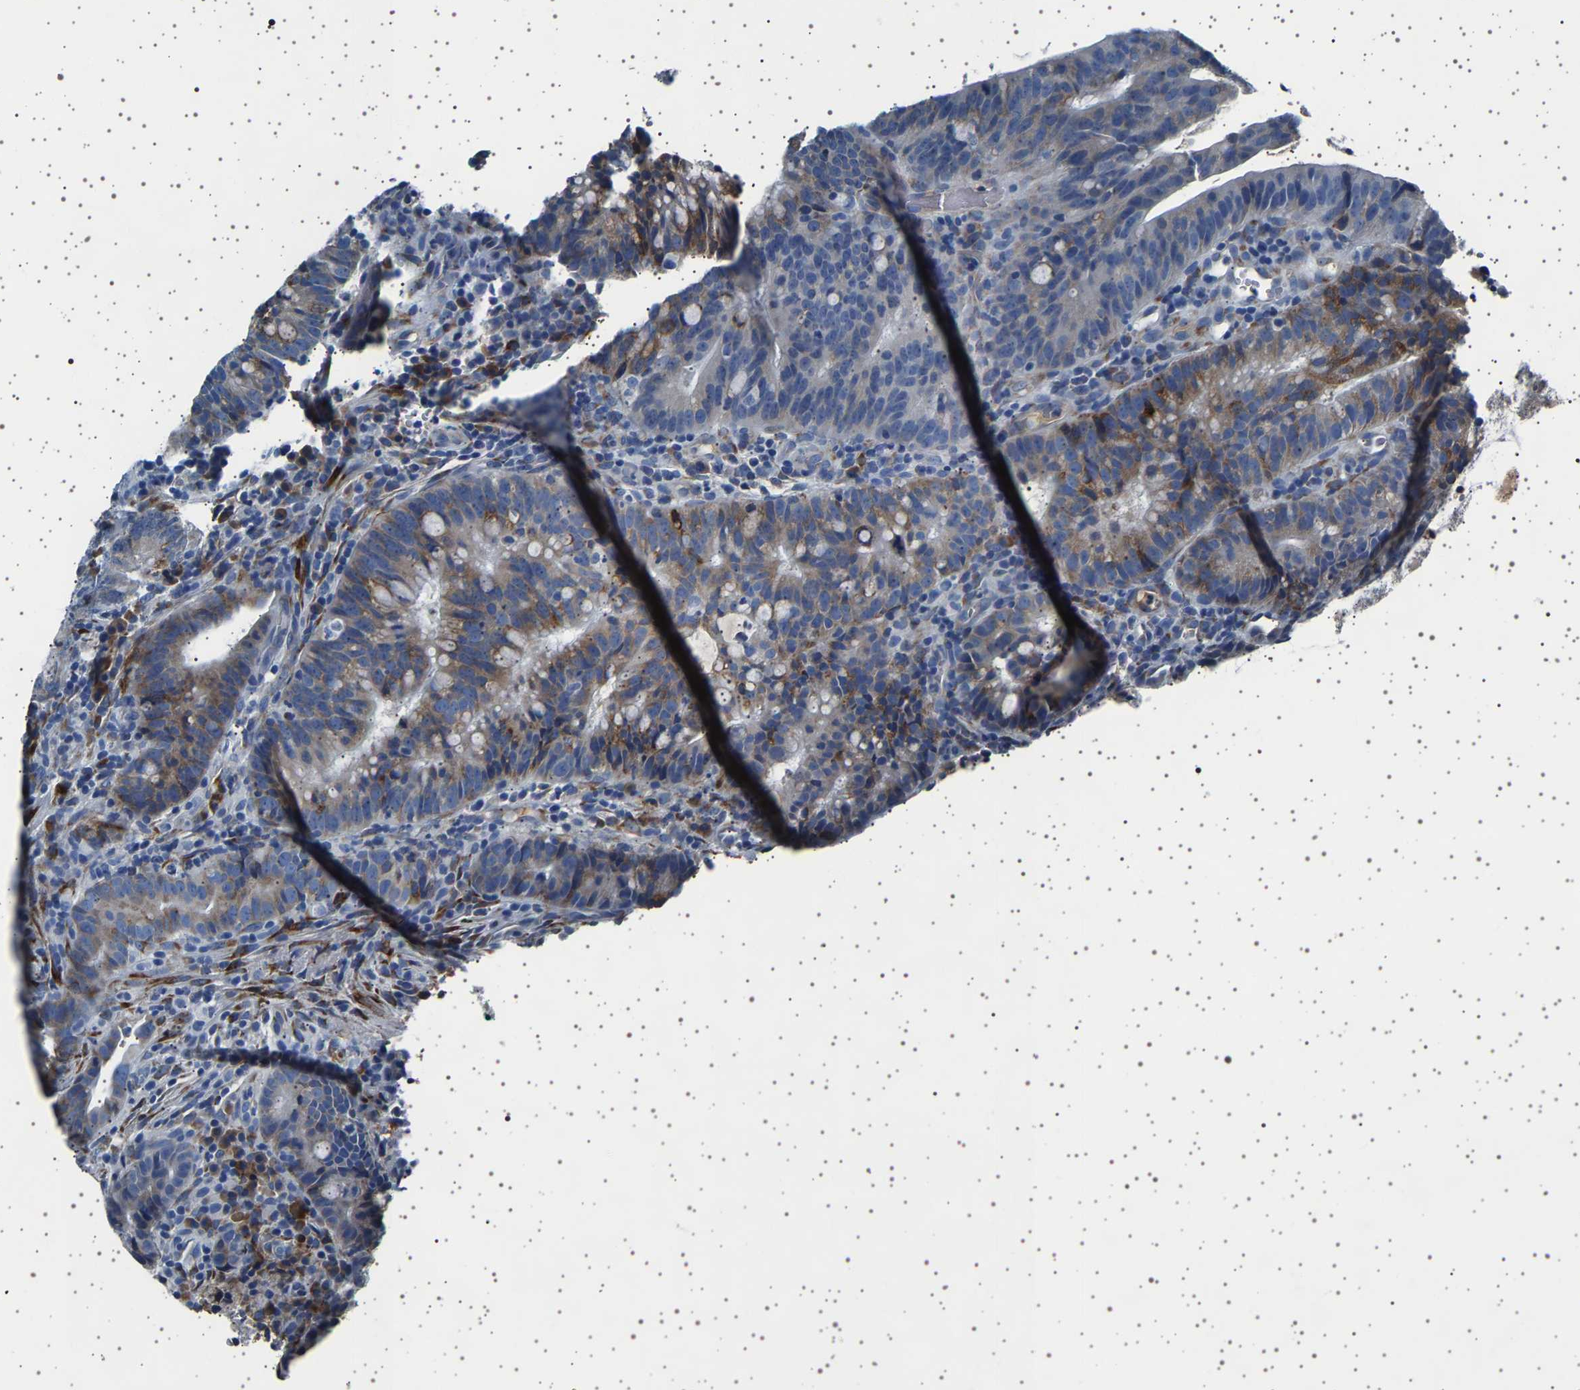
{"staining": {"intensity": "moderate", "quantity": "25%-75%", "location": "cytoplasmic/membranous"}, "tissue": "colorectal cancer", "cell_type": "Tumor cells", "image_type": "cancer", "snomed": [{"axis": "morphology", "description": "Adenocarcinoma, NOS"}, {"axis": "topography", "description": "Colon"}], "caption": "Immunohistochemistry micrograph of adenocarcinoma (colorectal) stained for a protein (brown), which displays medium levels of moderate cytoplasmic/membranous staining in approximately 25%-75% of tumor cells.", "gene": "FTCD", "patient": {"sex": "female", "age": 66}}